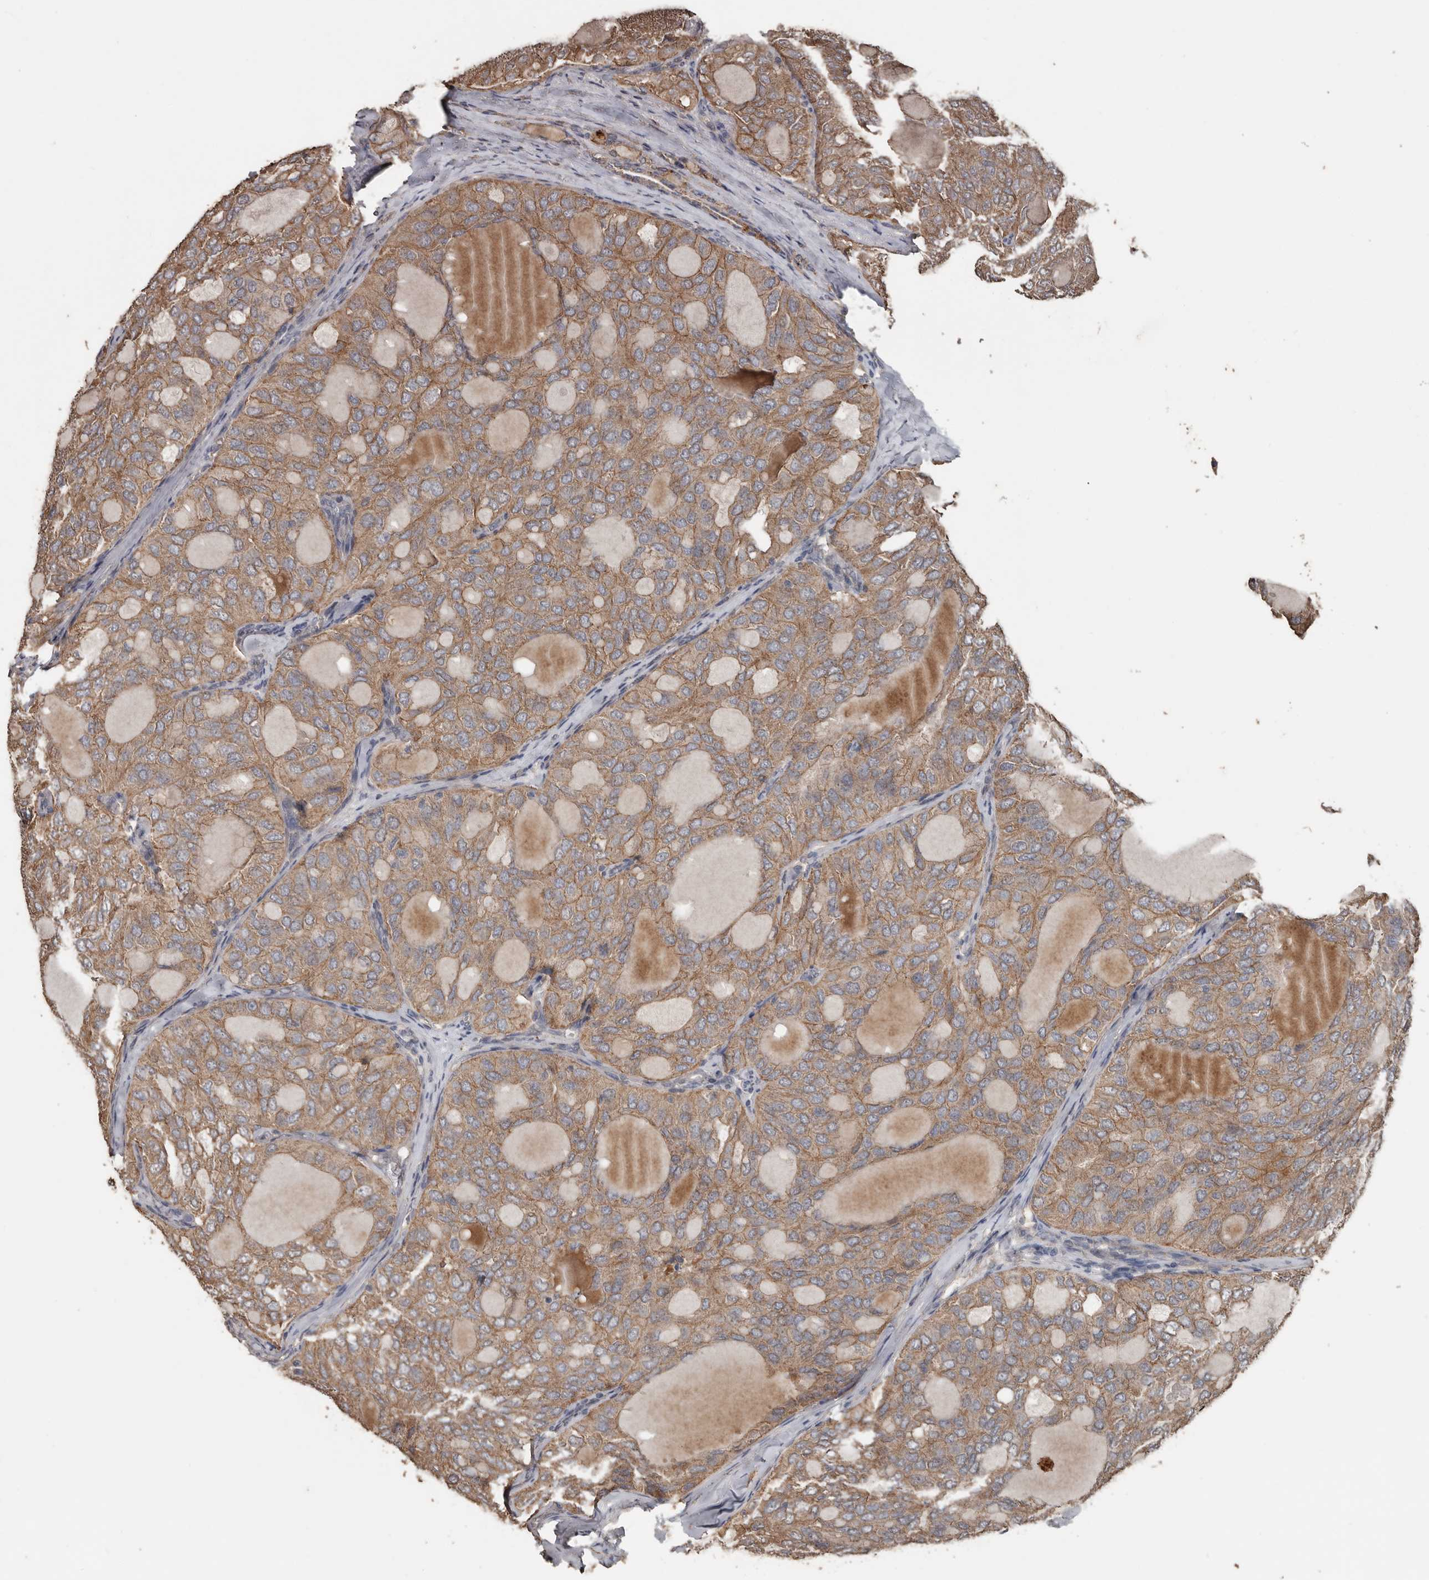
{"staining": {"intensity": "moderate", "quantity": ">75%", "location": "cytoplasmic/membranous"}, "tissue": "thyroid cancer", "cell_type": "Tumor cells", "image_type": "cancer", "snomed": [{"axis": "morphology", "description": "Follicular adenoma carcinoma, NOS"}, {"axis": "topography", "description": "Thyroid gland"}], "caption": "Moderate cytoplasmic/membranous protein positivity is appreciated in approximately >75% of tumor cells in follicular adenoma carcinoma (thyroid).", "gene": "HYAL4", "patient": {"sex": "male", "age": 75}}